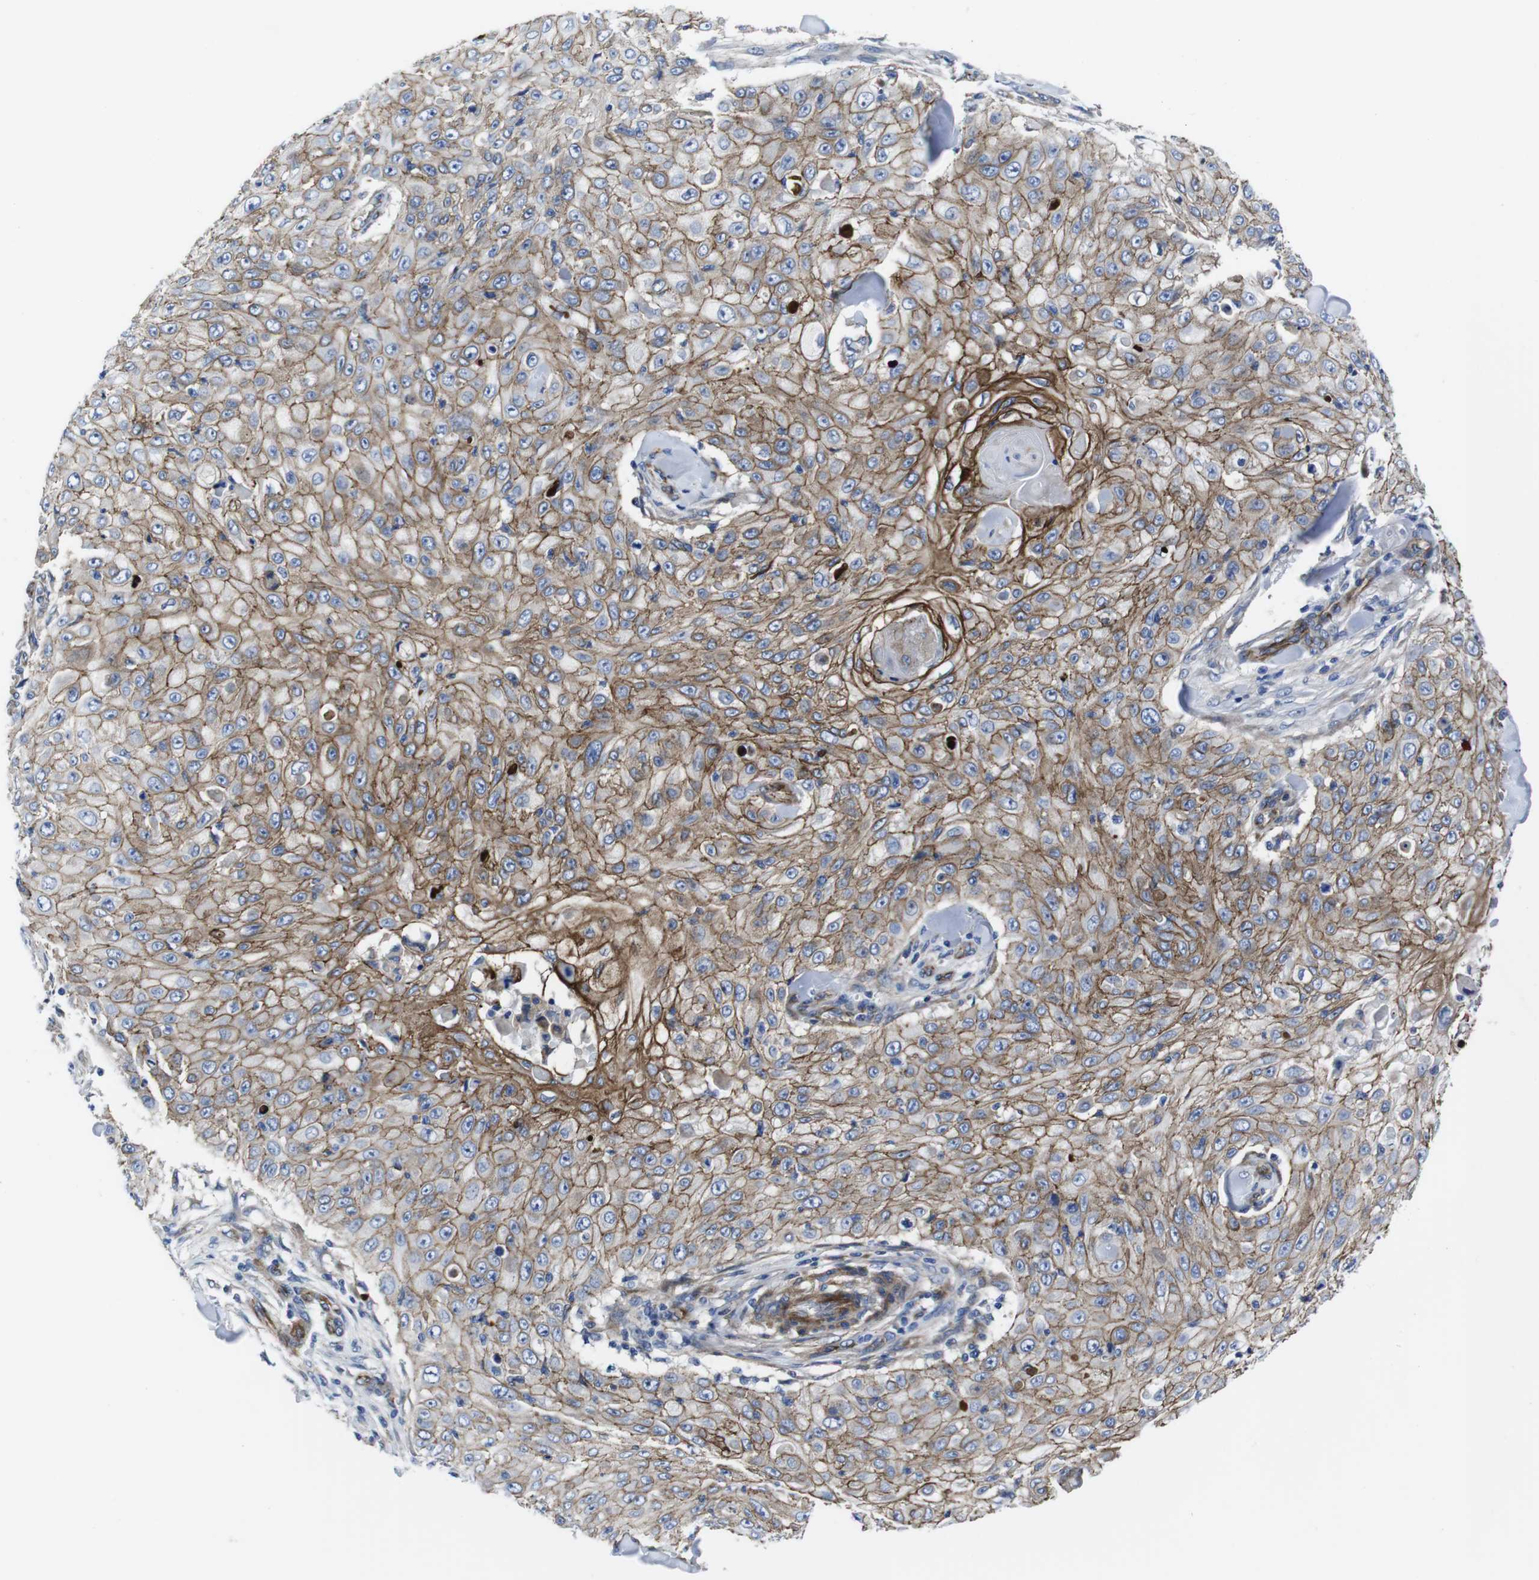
{"staining": {"intensity": "moderate", "quantity": ">75%", "location": "cytoplasmic/membranous"}, "tissue": "skin cancer", "cell_type": "Tumor cells", "image_type": "cancer", "snomed": [{"axis": "morphology", "description": "Squamous cell carcinoma, NOS"}, {"axis": "topography", "description": "Skin"}], "caption": "Immunohistochemical staining of human skin squamous cell carcinoma shows medium levels of moderate cytoplasmic/membranous positivity in approximately >75% of tumor cells.", "gene": "NUMB", "patient": {"sex": "male", "age": 86}}